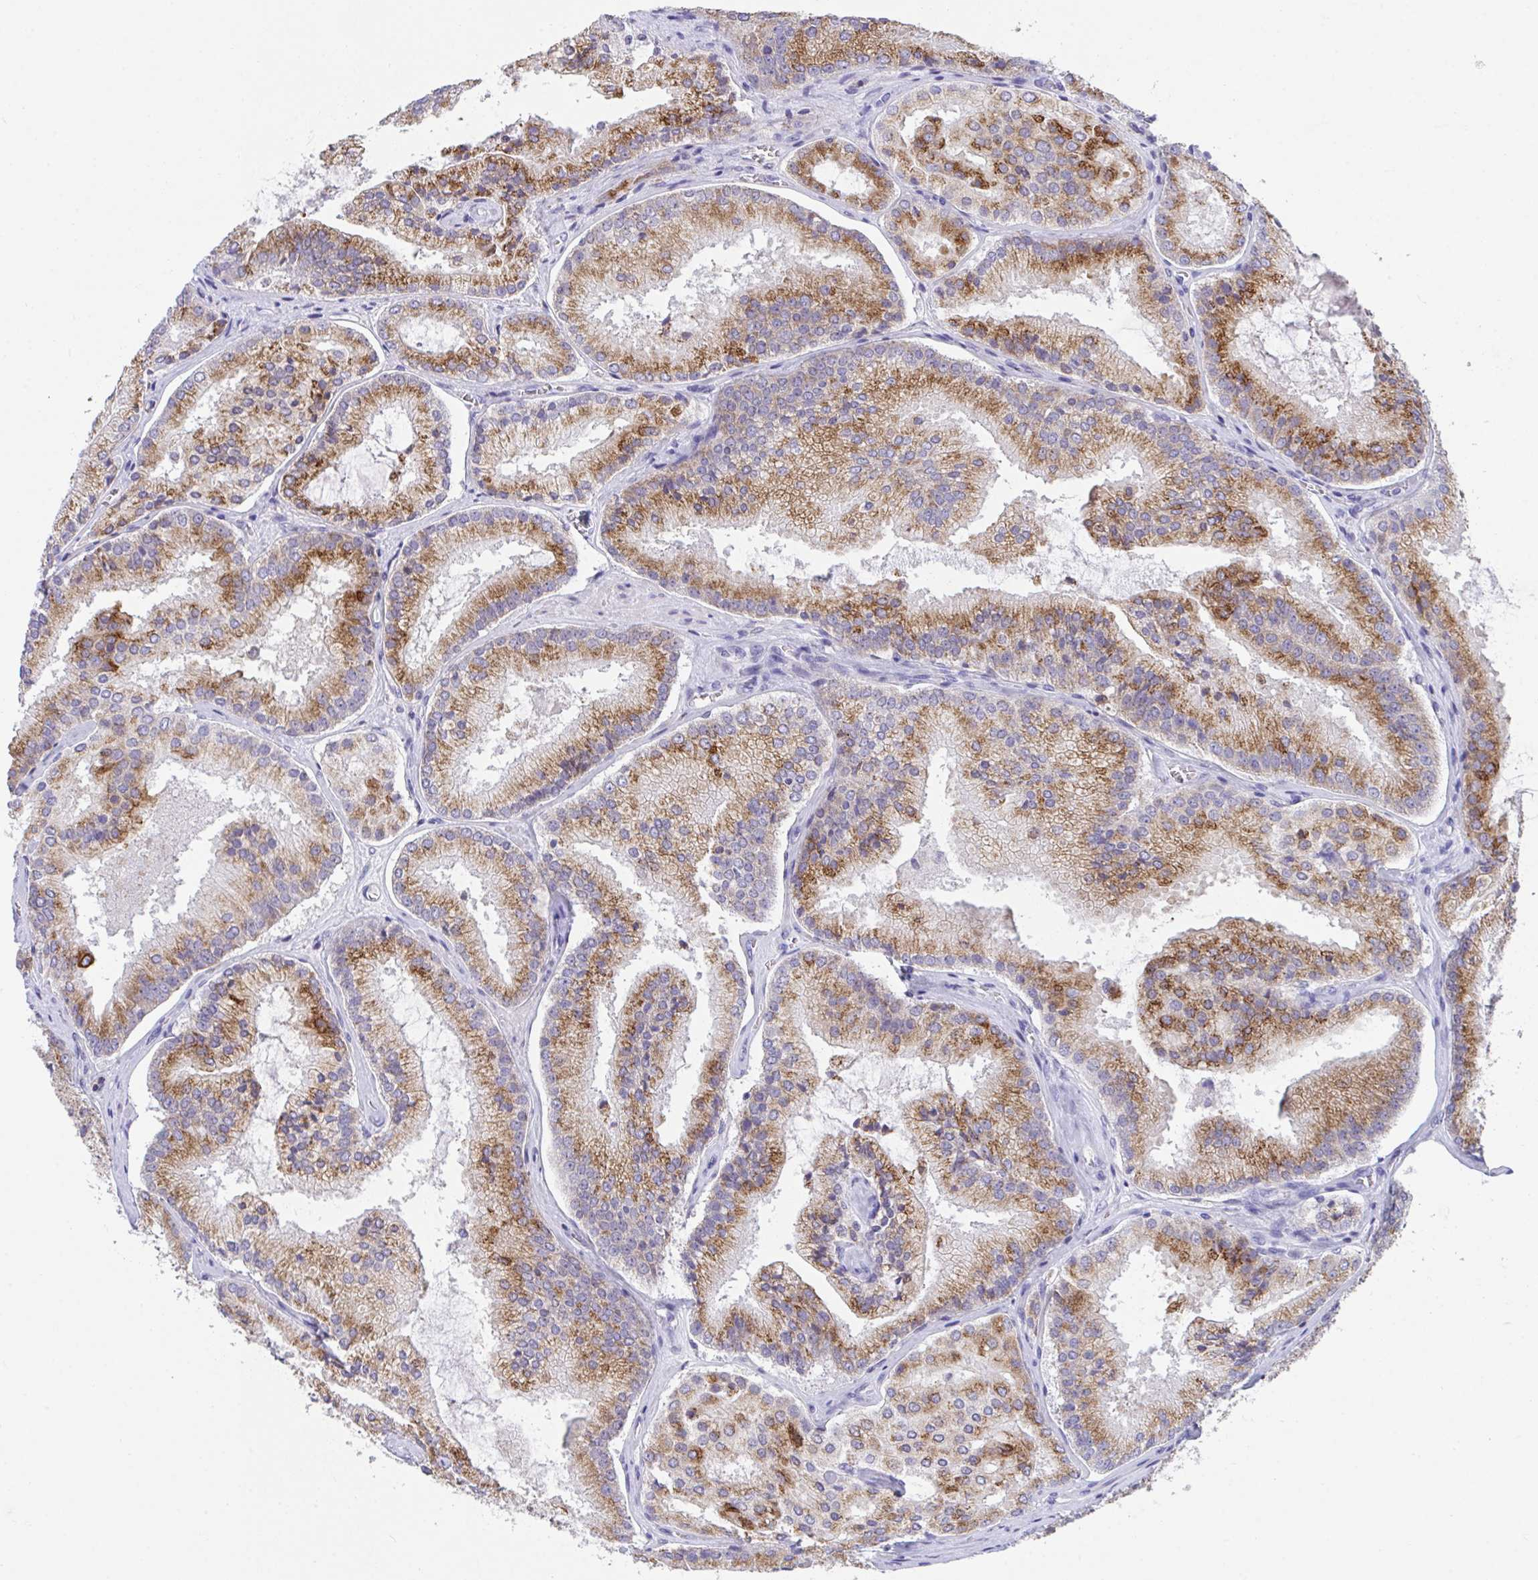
{"staining": {"intensity": "moderate", "quantity": ">75%", "location": "cytoplasmic/membranous"}, "tissue": "prostate cancer", "cell_type": "Tumor cells", "image_type": "cancer", "snomed": [{"axis": "morphology", "description": "Adenocarcinoma, High grade"}, {"axis": "topography", "description": "Prostate"}], "caption": "Prostate cancer (adenocarcinoma (high-grade)) was stained to show a protein in brown. There is medium levels of moderate cytoplasmic/membranous staining in approximately >75% of tumor cells.", "gene": "MIA3", "patient": {"sex": "male", "age": 73}}